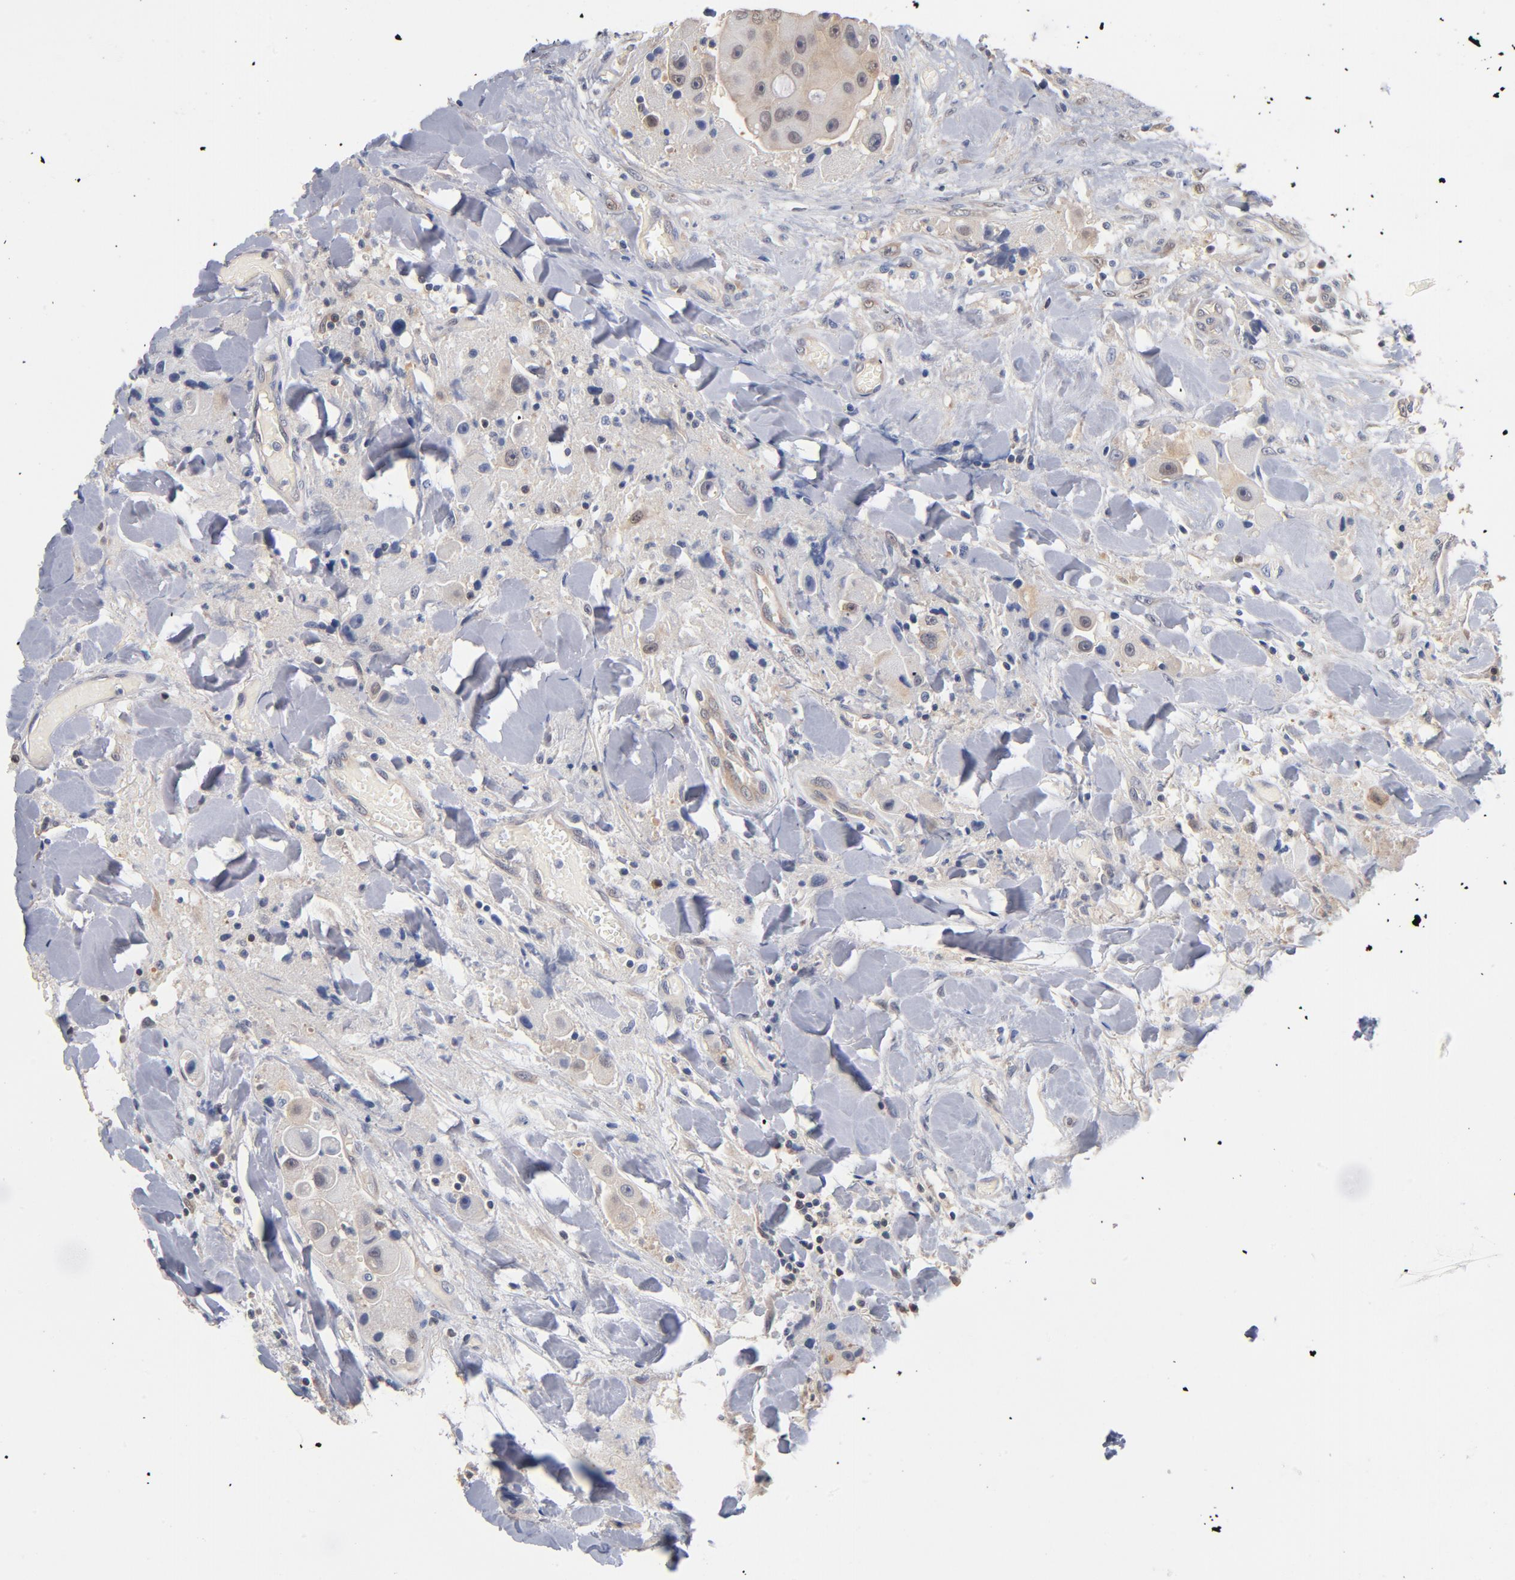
{"staining": {"intensity": "weak", "quantity": "<25%", "location": "cytoplasmic/membranous"}, "tissue": "head and neck cancer", "cell_type": "Tumor cells", "image_type": "cancer", "snomed": [{"axis": "morphology", "description": "Normal tissue, NOS"}, {"axis": "morphology", "description": "Adenocarcinoma, NOS"}, {"axis": "topography", "description": "Salivary gland"}, {"axis": "topography", "description": "Head-Neck"}], "caption": "Tumor cells are negative for brown protein staining in head and neck cancer.", "gene": "MIF", "patient": {"sex": "male", "age": 80}}